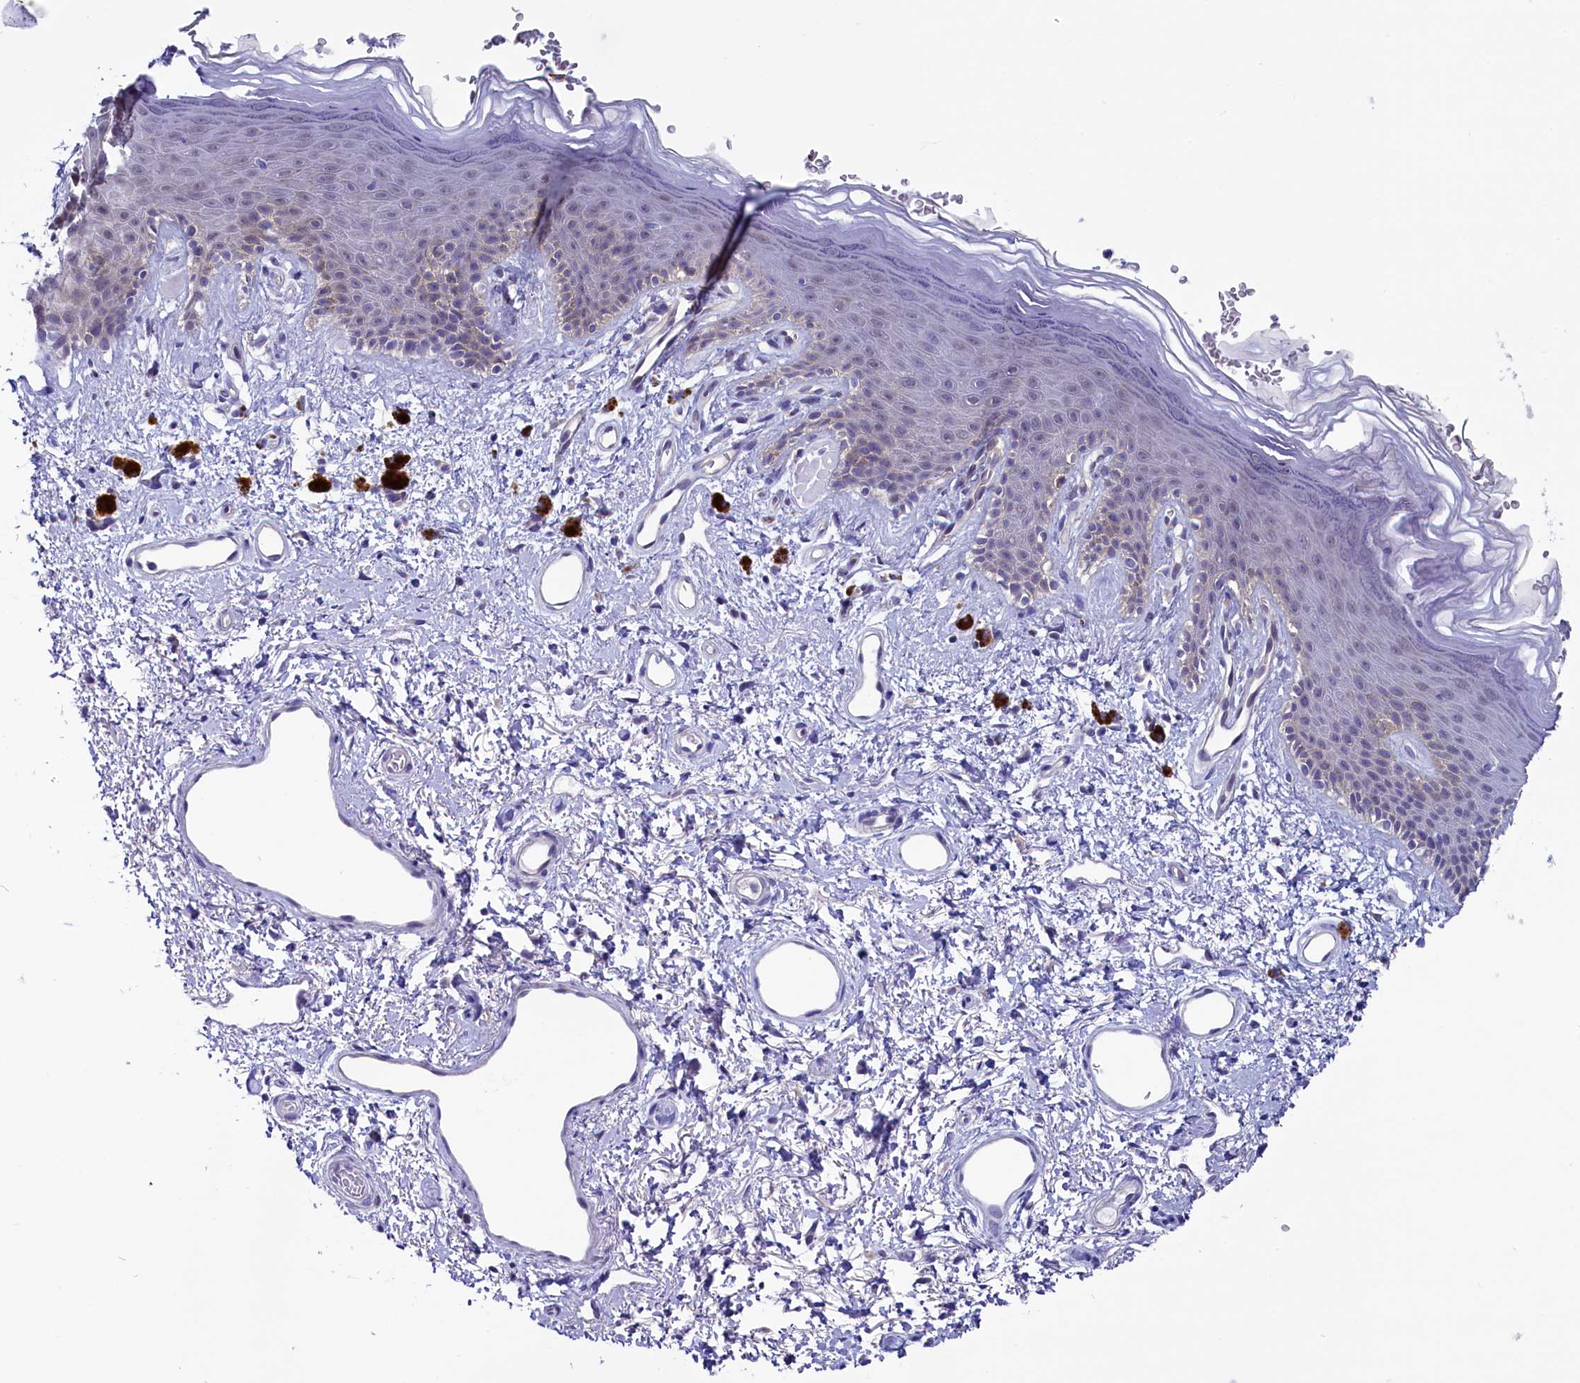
{"staining": {"intensity": "negative", "quantity": "none", "location": "none"}, "tissue": "skin", "cell_type": "Epidermal cells", "image_type": "normal", "snomed": [{"axis": "morphology", "description": "Normal tissue, NOS"}, {"axis": "topography", "description": "Anal"}], "caption": "Immunohistochemistry of normal human skin displays no positivity in epidermal cells.", "gene": "CIAPIN1", "patient": {"sex": "female", "age": 46}}